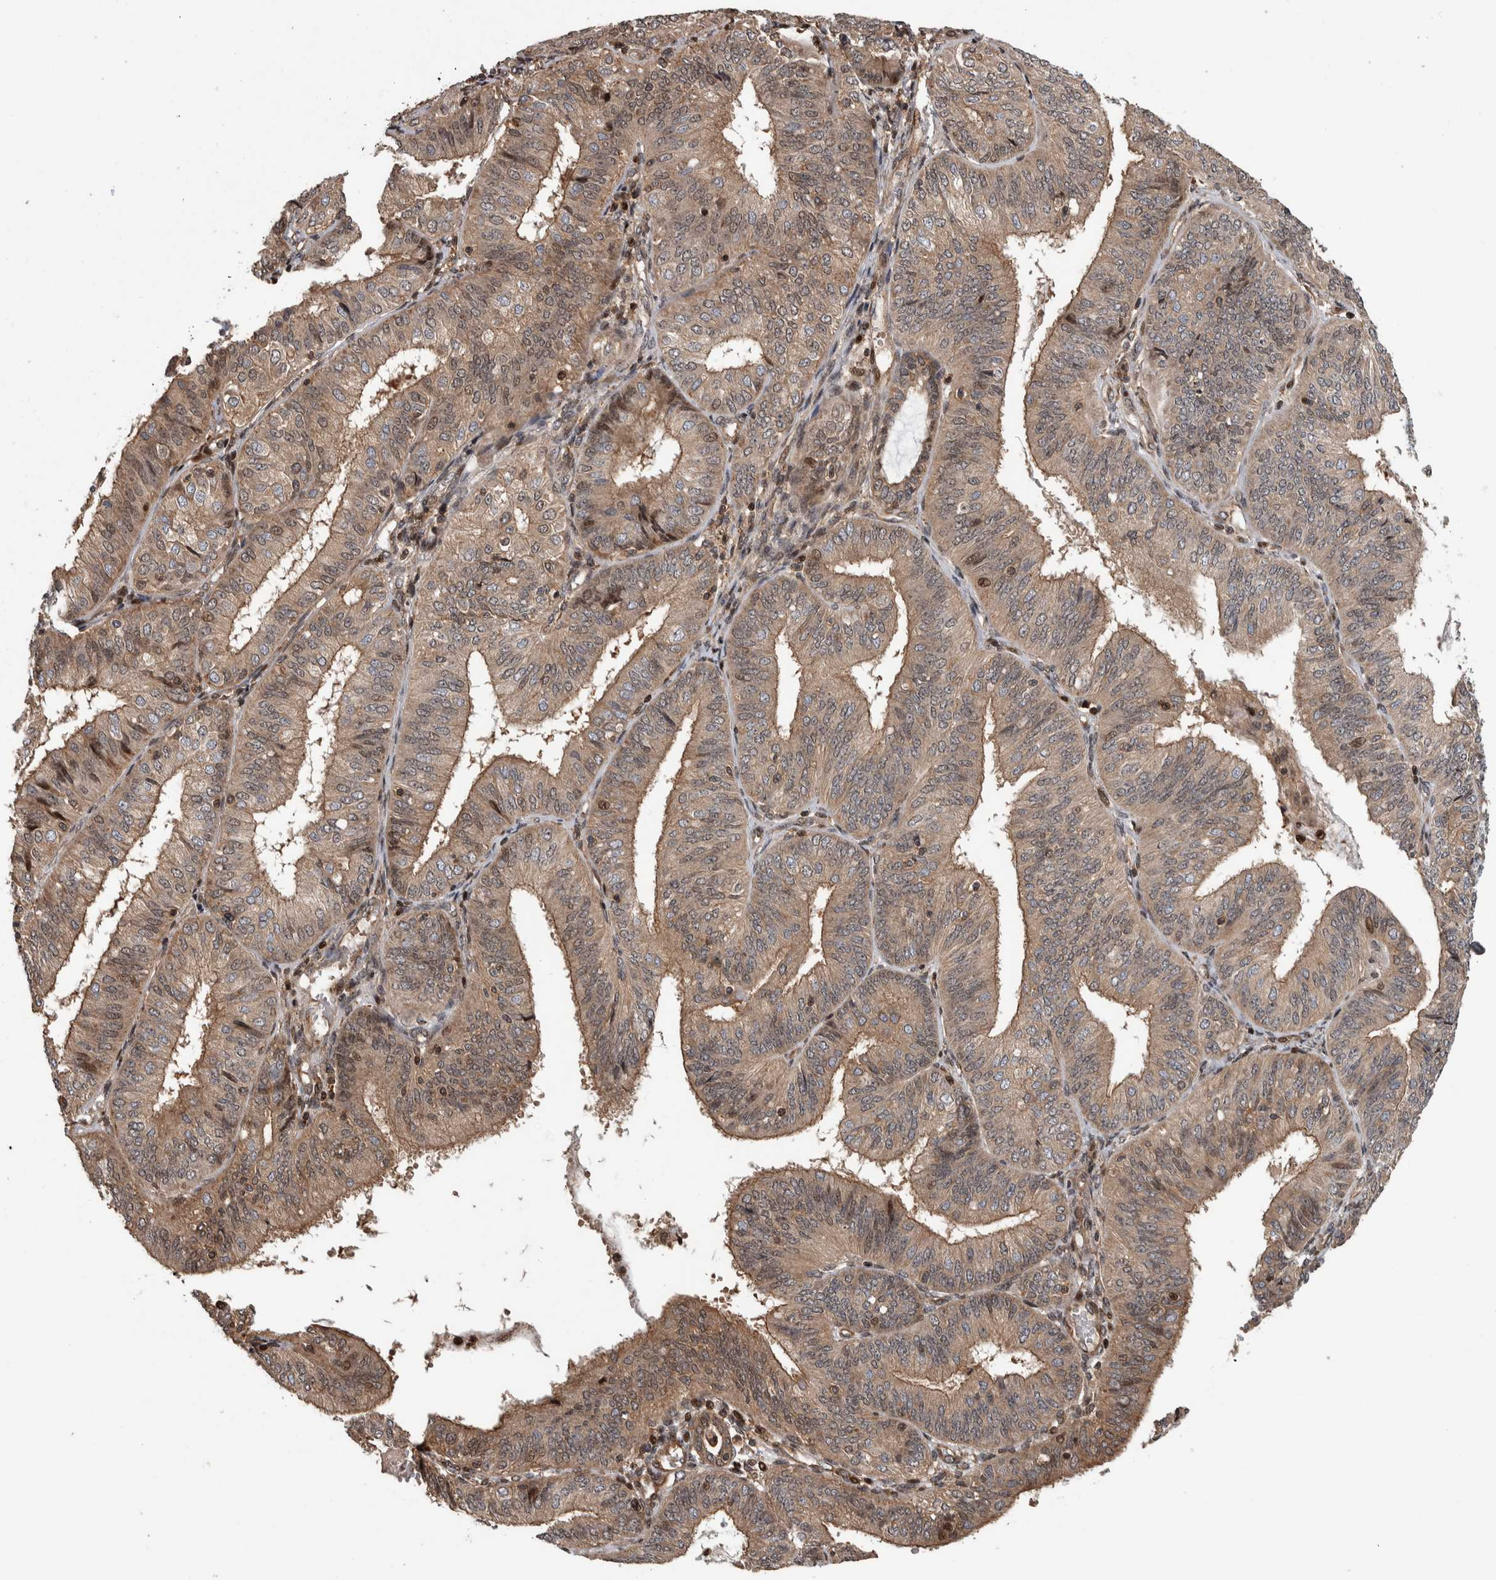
{"staining": {"intensity": "moderate", "quantity": ">75%", "location": "cytoplasmic/membranous"}, "tissue": "endometrial cancer", "cell_type": "Tumor cells", "image_type": "cancer", "snomed": [{"axis": "morphology", "description": "Adenocarcinoma, NOS"}, {"axis": "topography", "description": "Endometrium"}], "caption": "Endometrial cancer (adenocarcinoma) stained with a brown dye reveals moderate cytoplasmic/membranous positive staining in about >75% of tumor cells.", "gene": "ARFGEF1", "patient": {"sex": "female", "age": 58}}